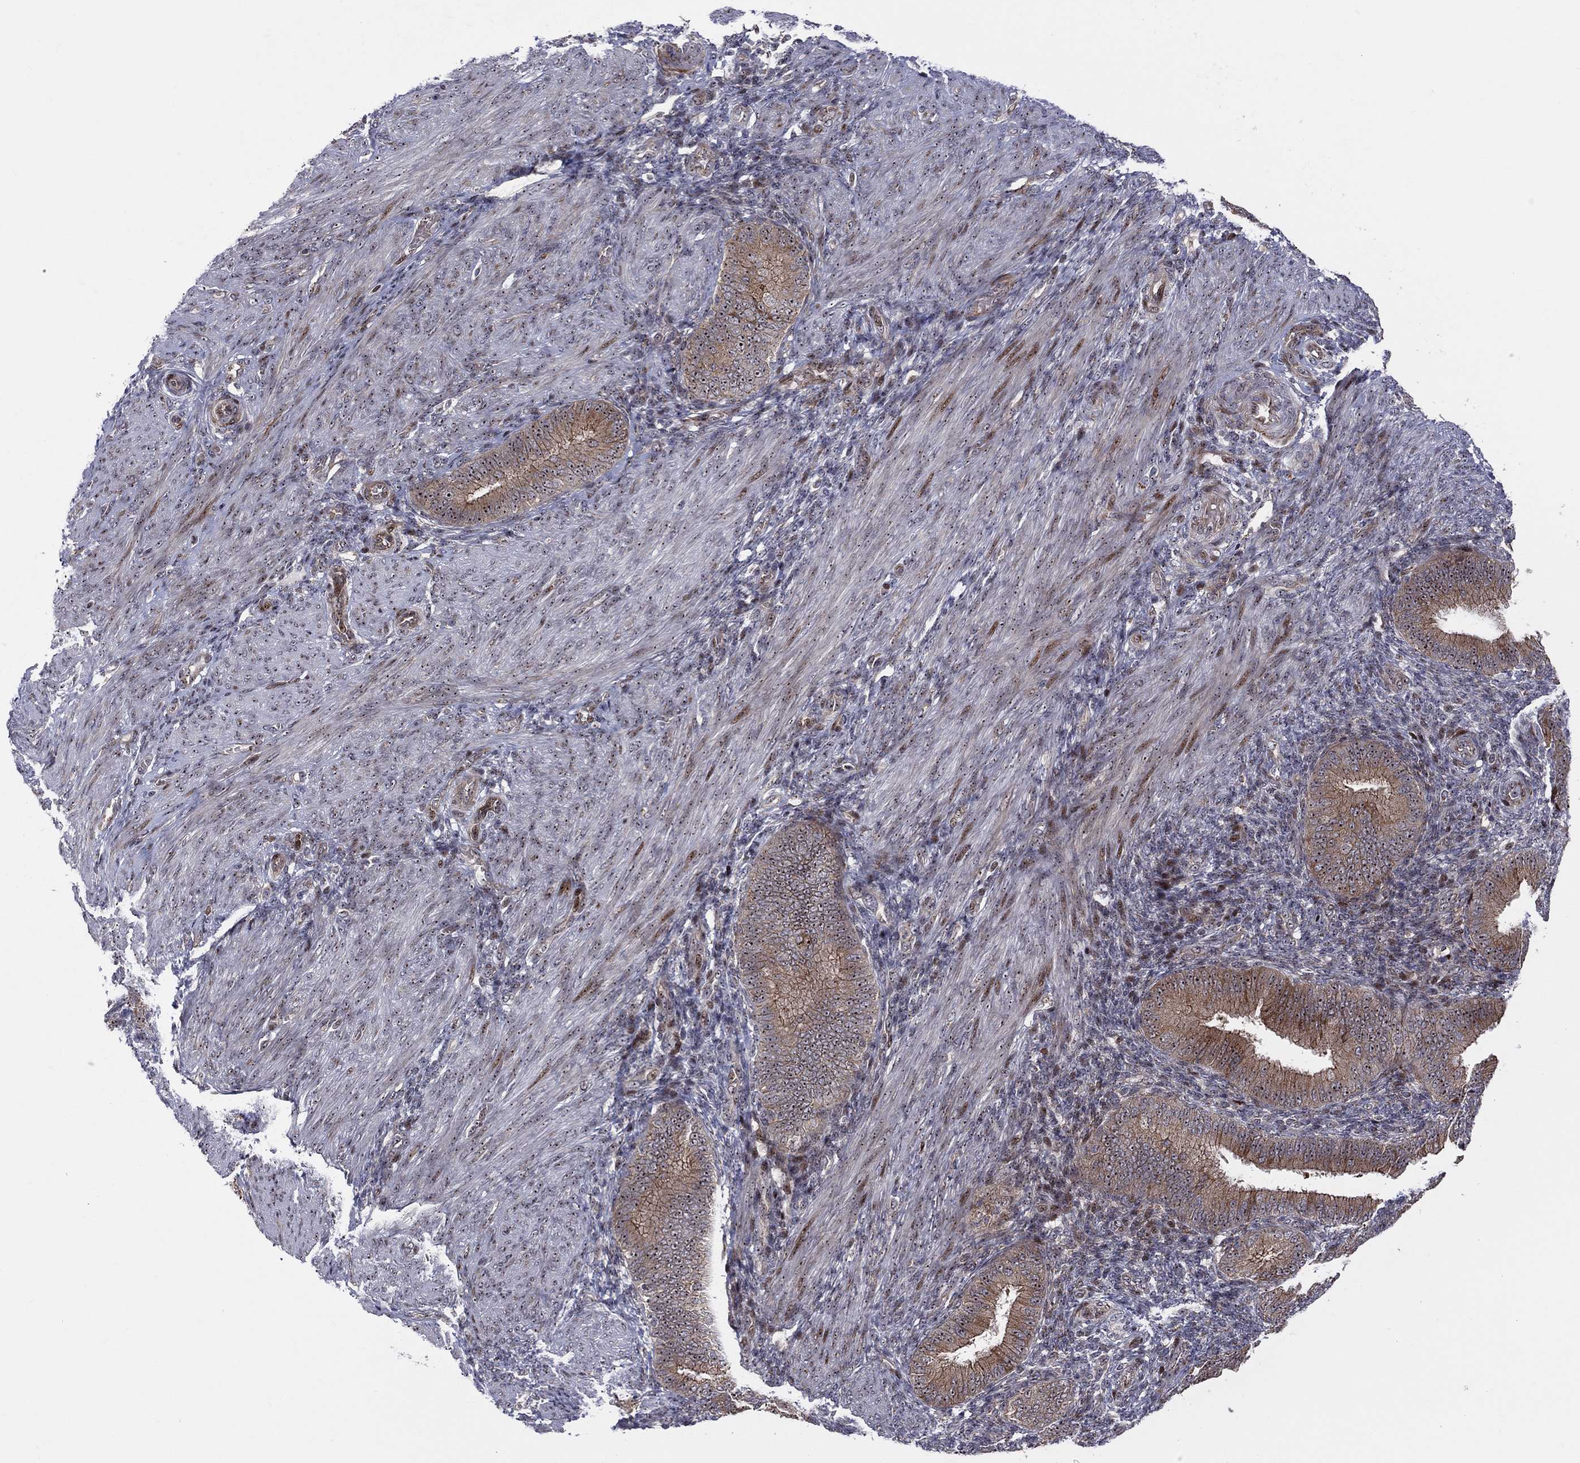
{"staining": {"intensity": "strong", "quantity": "<25%", "location": "nuclear"}, "tissue": "endometrium", "cell_type": "Cells in endometrial stroma", "image_type": "normal", "snomed": [{"axis": "morphology", "description": "Normal tissue, NOS"}, {"axis": "topography", "description": "Endometrium"}], "caption": "DAB immunohistochemical staining of benign endometrium shows strong nuclear protein positivity in about <25% of cells in endometrial stroma.", "gene": "VHL", "patient": {"sex": "female", "age": 39}}